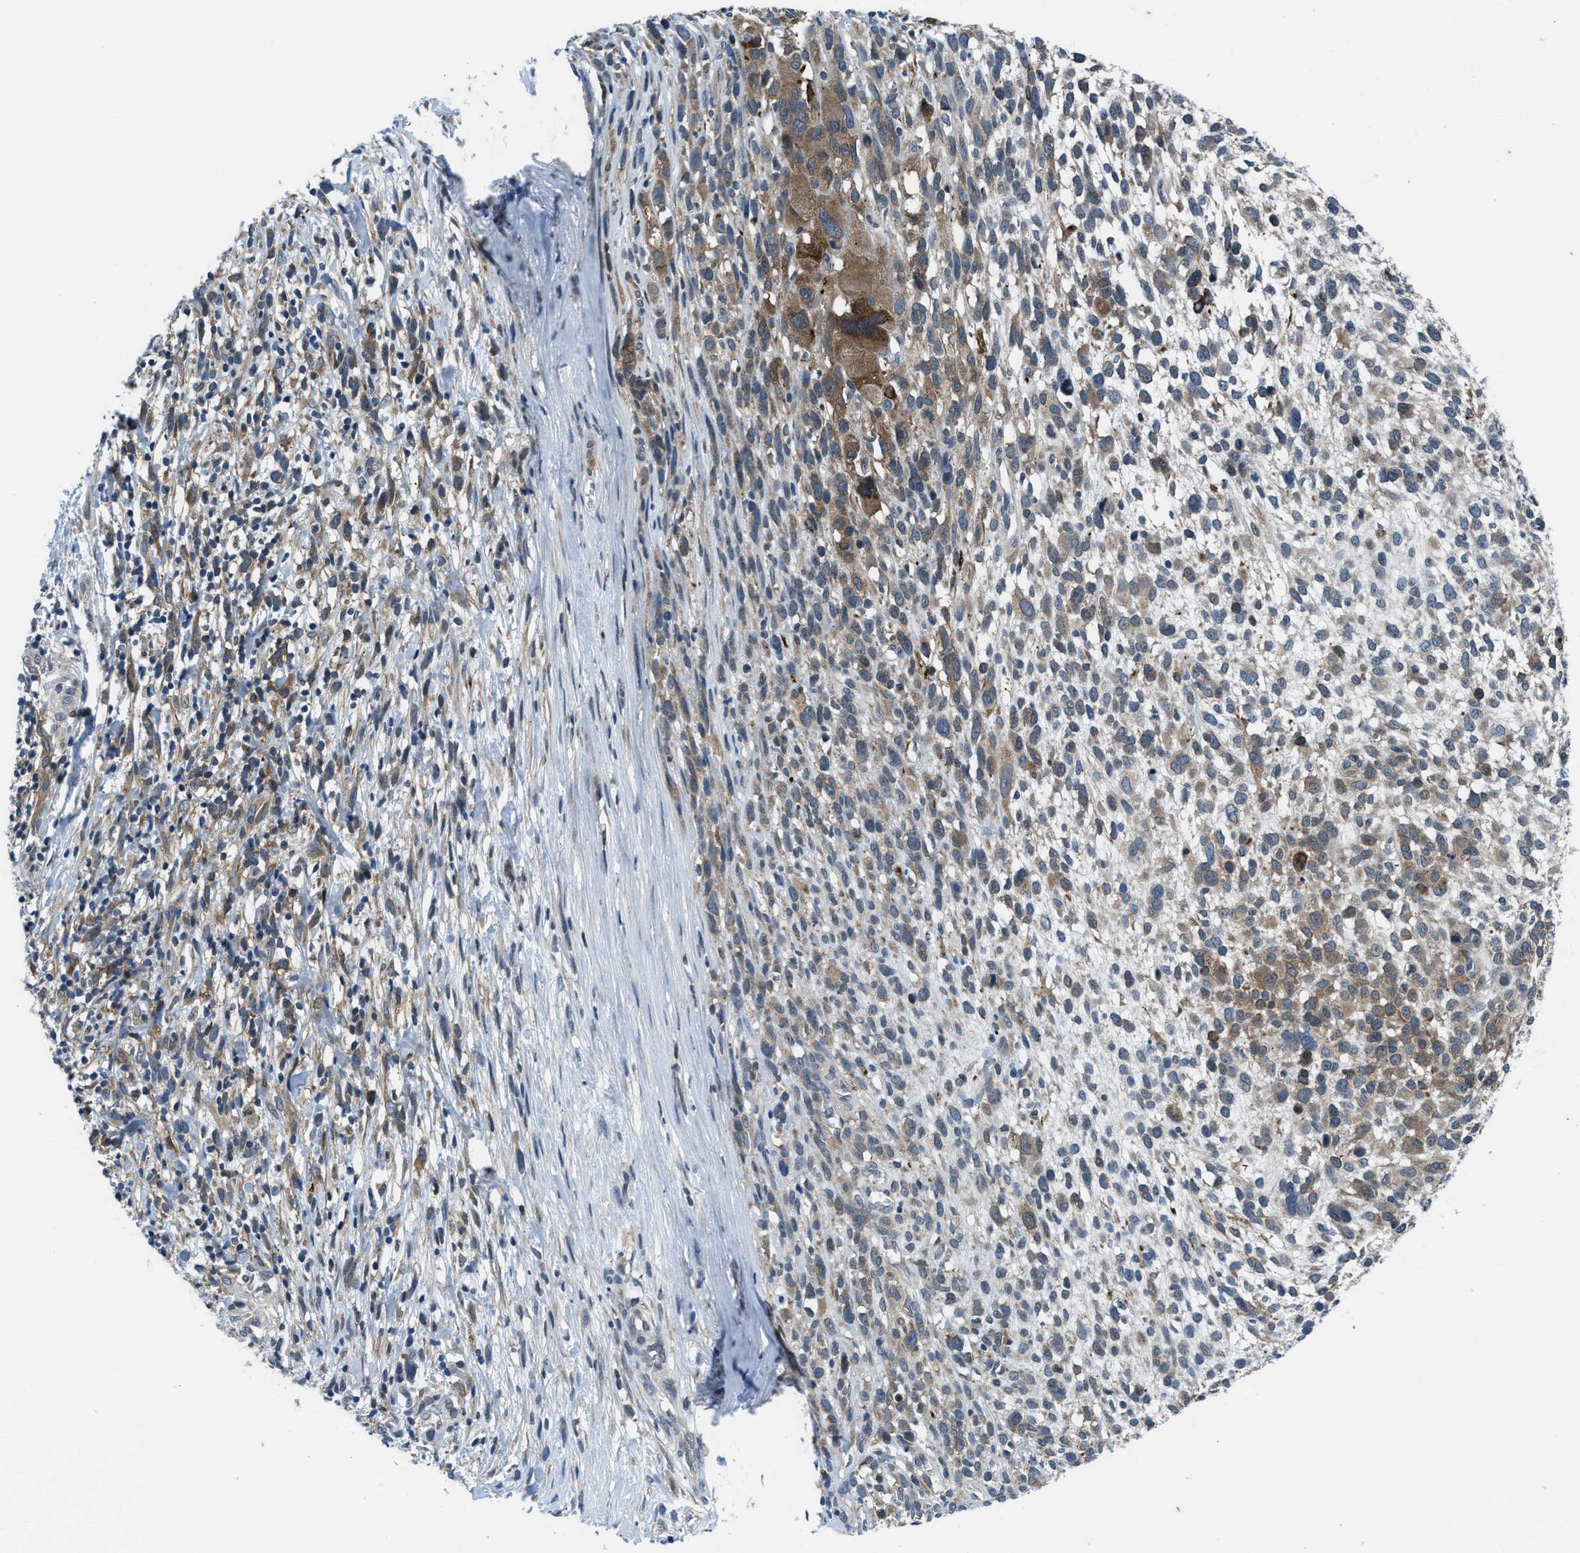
{"staining": {"intensity": "moderate", "quantity": "<25%", "location": "cytoplasmic/membranous"}, "tissue": "melanoma", "cell_type": "Tumor cells", "image_type": "cancer", "snomed": [{"axis": "morphology", "description": "Malignant melanoma, NOS"}, {"axis": "topography", "description": "Skin"}], "caption": "Protein analysis of melanoma tissue reveals moderate cytoplasmic/membranous staining in approximately <25% of tumor cells. (DAB = brown stain, brightfield microscopy at high magnification).", "gene": "BAZ2B", "patient": {"sex": "female", "age": 55}}